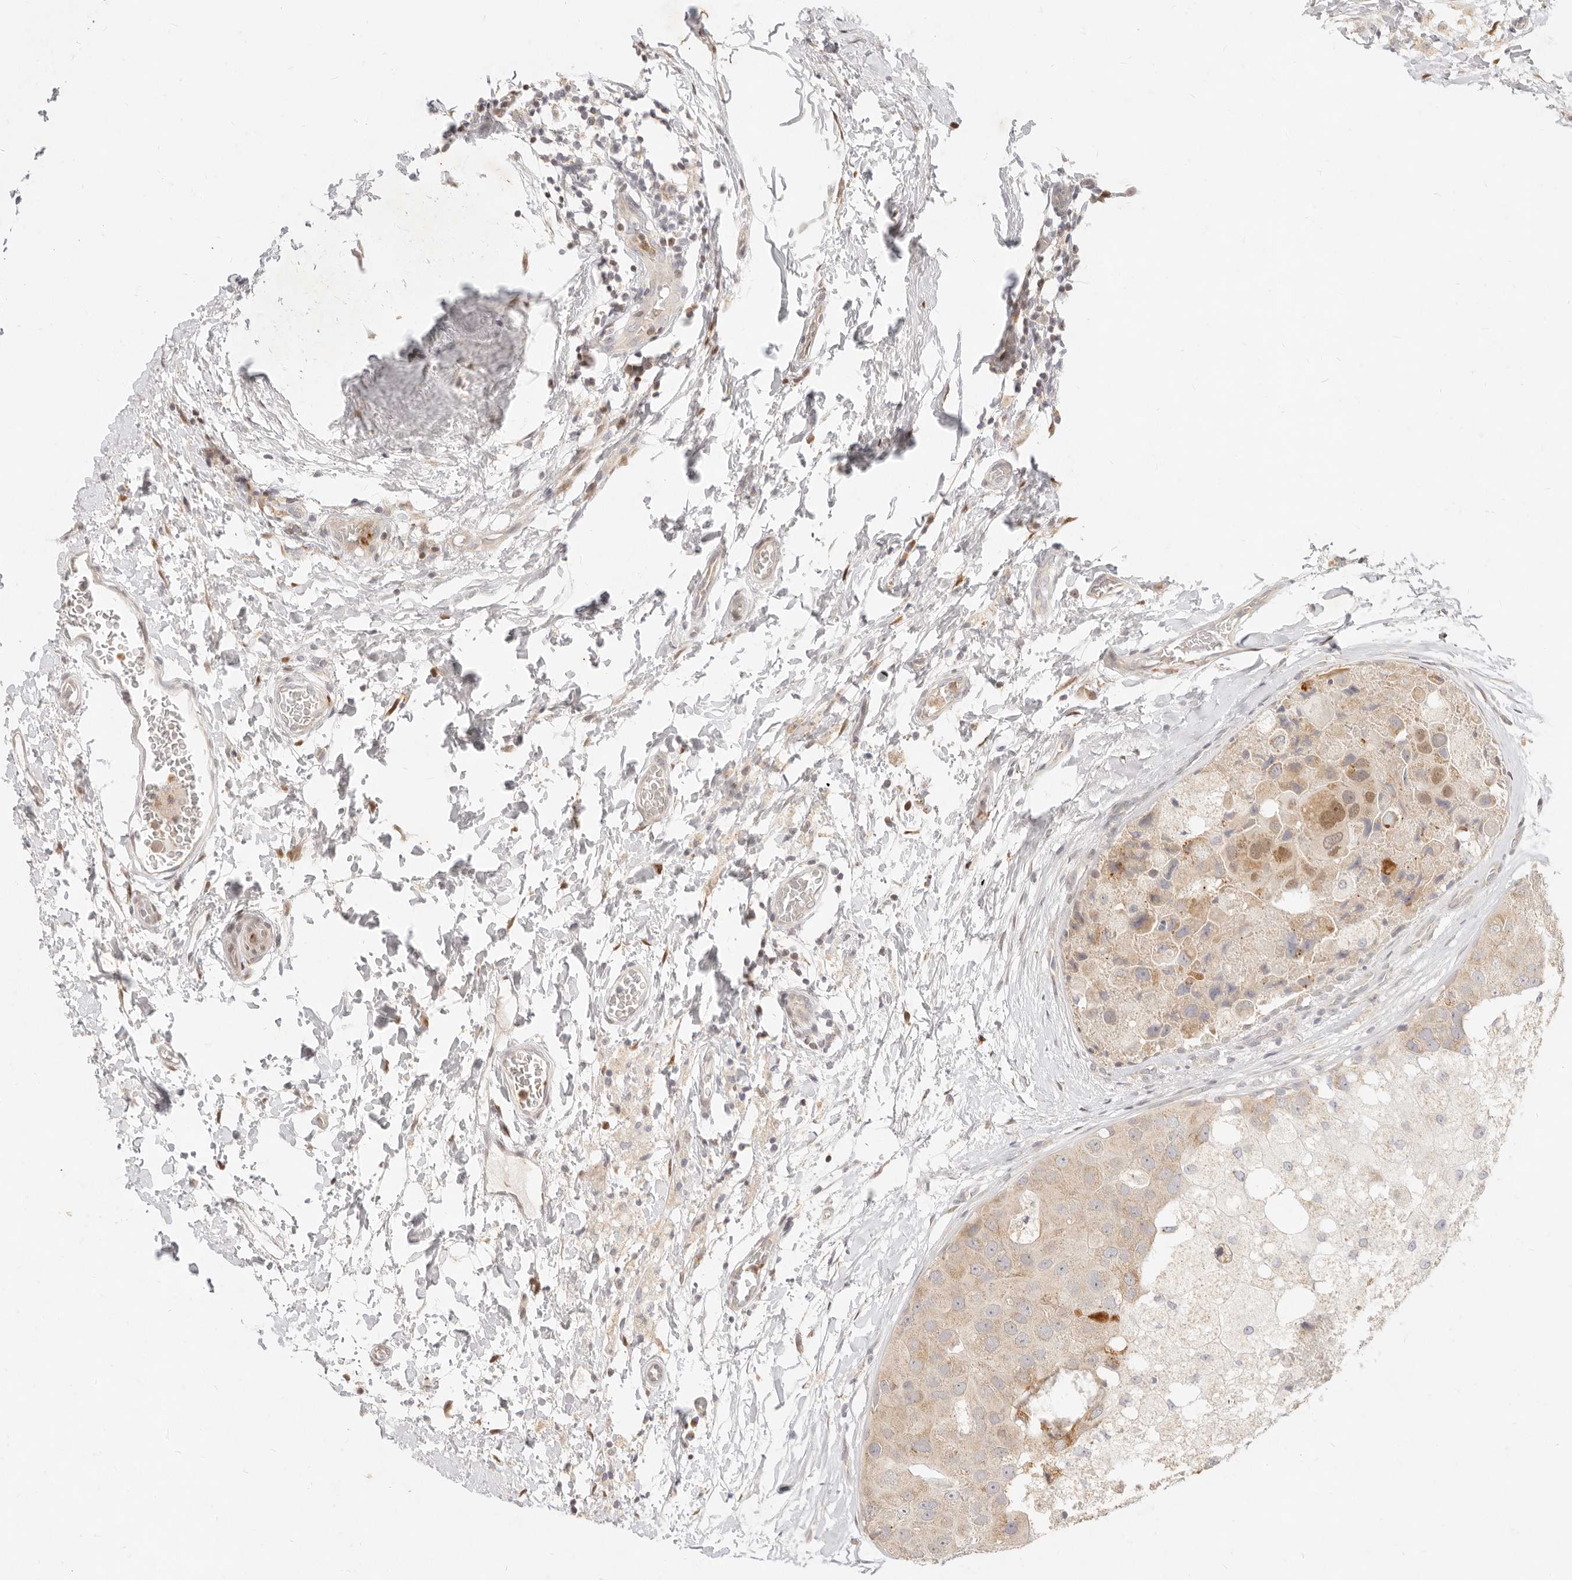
{"staining": {"intensity": "weak", "quantity": ">75%", "location": "cytoplasmic/membranous"}, "tissue": "breast cancer", "cell_type": "Tumor cells", "image_type": "cancer", "snomed": [{"axis": "morphology", "description": "Duct carcinoma"}, {"axis": "topography", "description": "Breast"}], "caption": "This histopathology image shows immunohistochemistry staining of invasive ductal carcinoma (breast), with low weak cytoplasmic/membranous positivity in approximately >75% of tumor cells.", "gene": "ASCL3", "patient": {"sex": "female", "age": 62}}